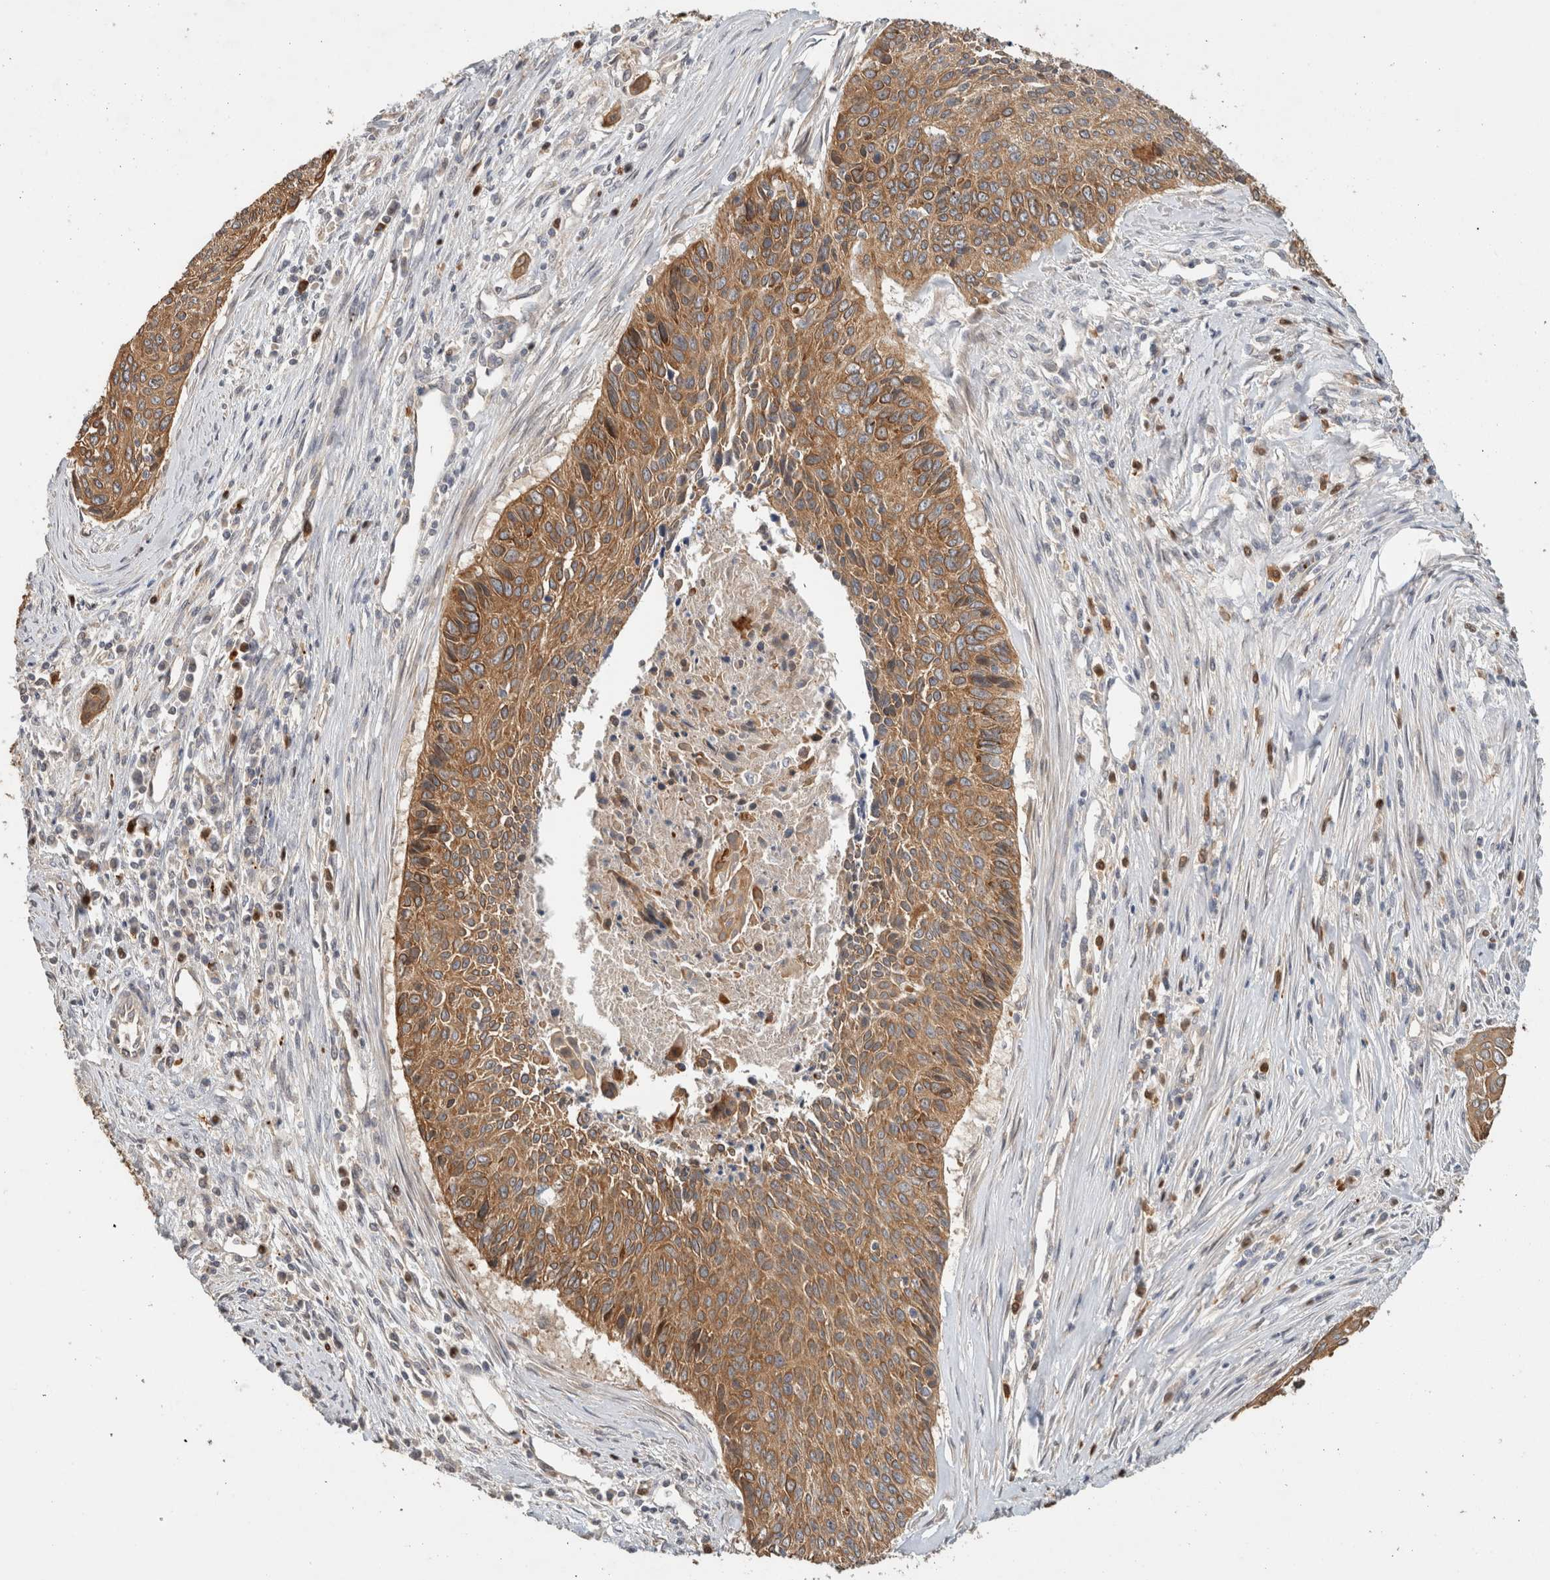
{"staining": {"intensity": "moderate", "quantity": ">75%", "location": "cytoplasmic/membranous"}, "tissue": "cervical cancer", "cell_type": "Tumor cells", "image_type": "cancer", "snomed": [{"axis": "morphology", "description": "Squamous cell carcinoma, NOS"}, {"axis": "topography", "description": "Cervix"}], "caption": "Immunohistochemical staining of squamous cell carcinoma (cervical) demonstrates moderate cytoplasmic/membranous protein staining in approximately >75% of tumor cells.", "gene": "PUM1", "patient": {"sex": "female", "age": 55}}